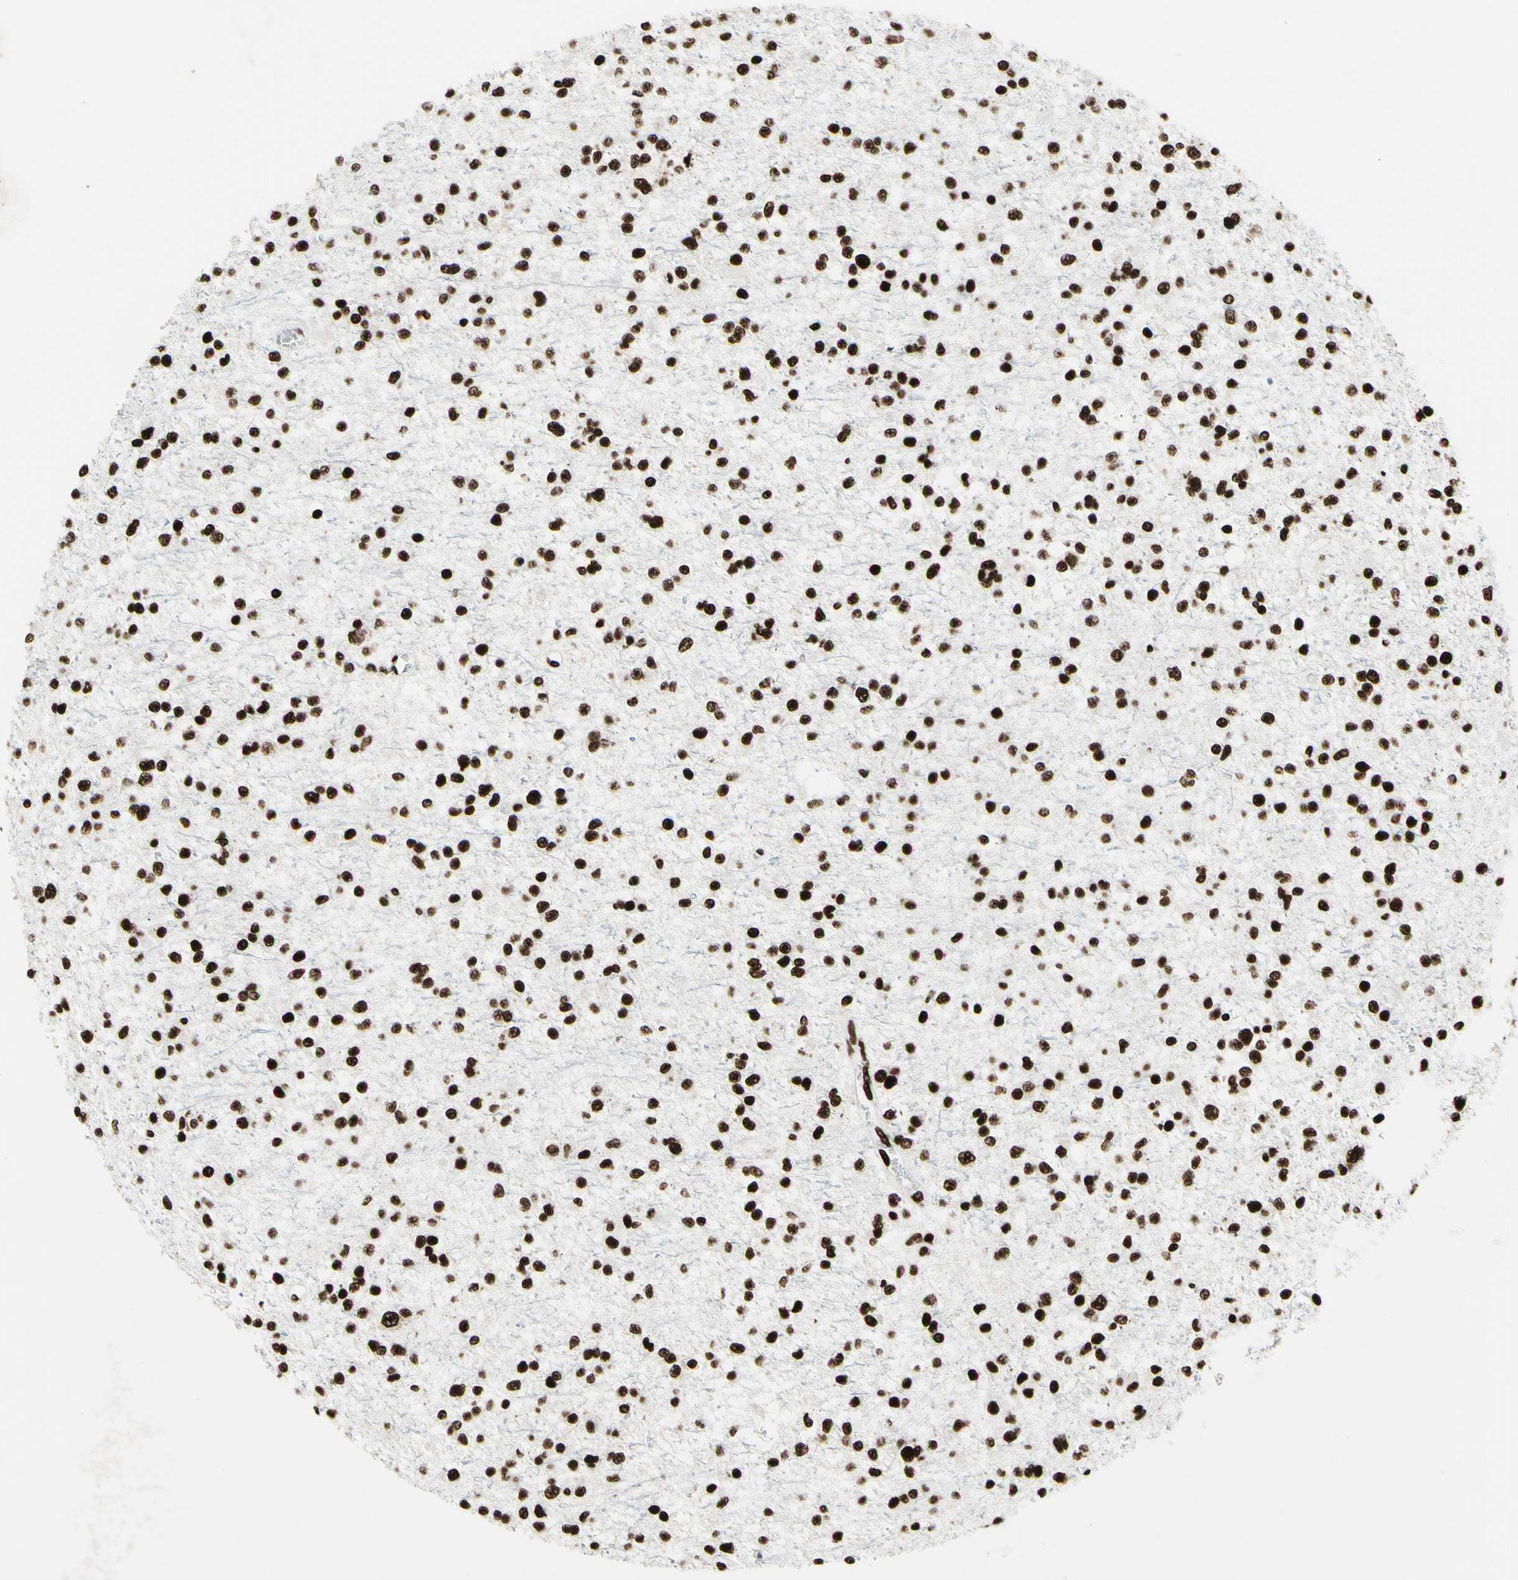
{"staining": {"intensity": "strong", "quantity": ">75%", "location": "nuclear"}, "tissue": "glioma", "cell_type": "Tumor cells", "image_type": "cancer", "snomed": [{"axis": "morphology", "description": "Glioma, malignant, Low grade"}, {"axis": "topography", "description": "Brain"}], "caption": "Tumor cells show high levels of strong nuclear staining in about >75% of cells in malignant low-grade glioma. (DAB IHC, brown staining for protein, blue staining for nuclei).", "gene": "U2AF2", "patient": {"sex": "female", "age": 22}}